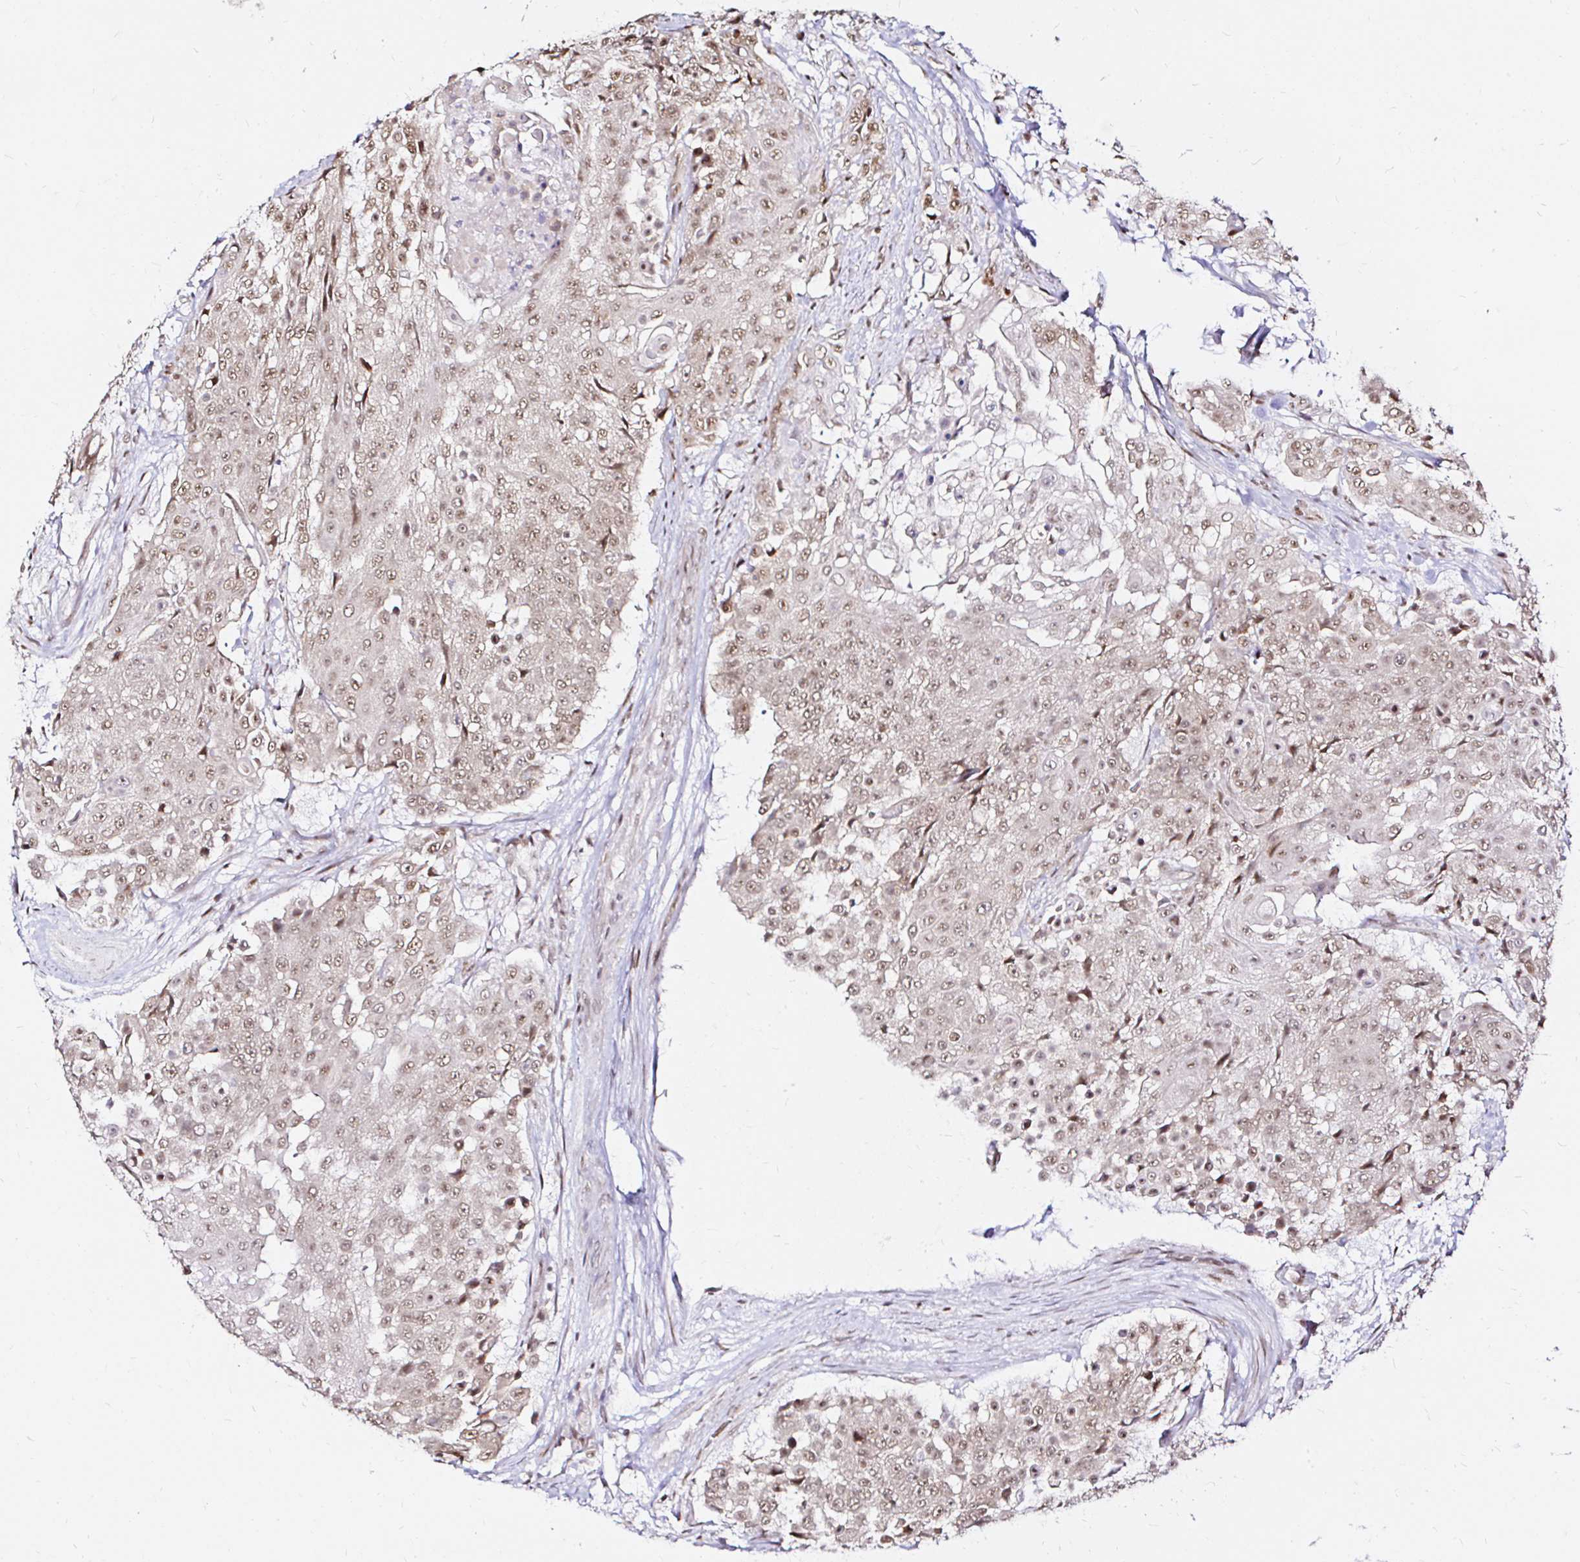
{"staining": {"intensity": "weak", "quantity": ">75%", "location": "nuclear"}, "tissue": "urothelial cancer", "cell_type": "Tumor cells", "image_type": "cancer", "snomed": [{"axis": "morphology", "description": "Urothelial carcinoma, High grade"}, {"axis": "topography", "description": "Urinary bladder"}], "caption": "Protein expression analysis of high-grade urothelial carcinoma reveals weak nuclear staining in about >75% of tumor cells.", "gene": "SNRPC", "patient": {"sex": "female", "age": 63}}